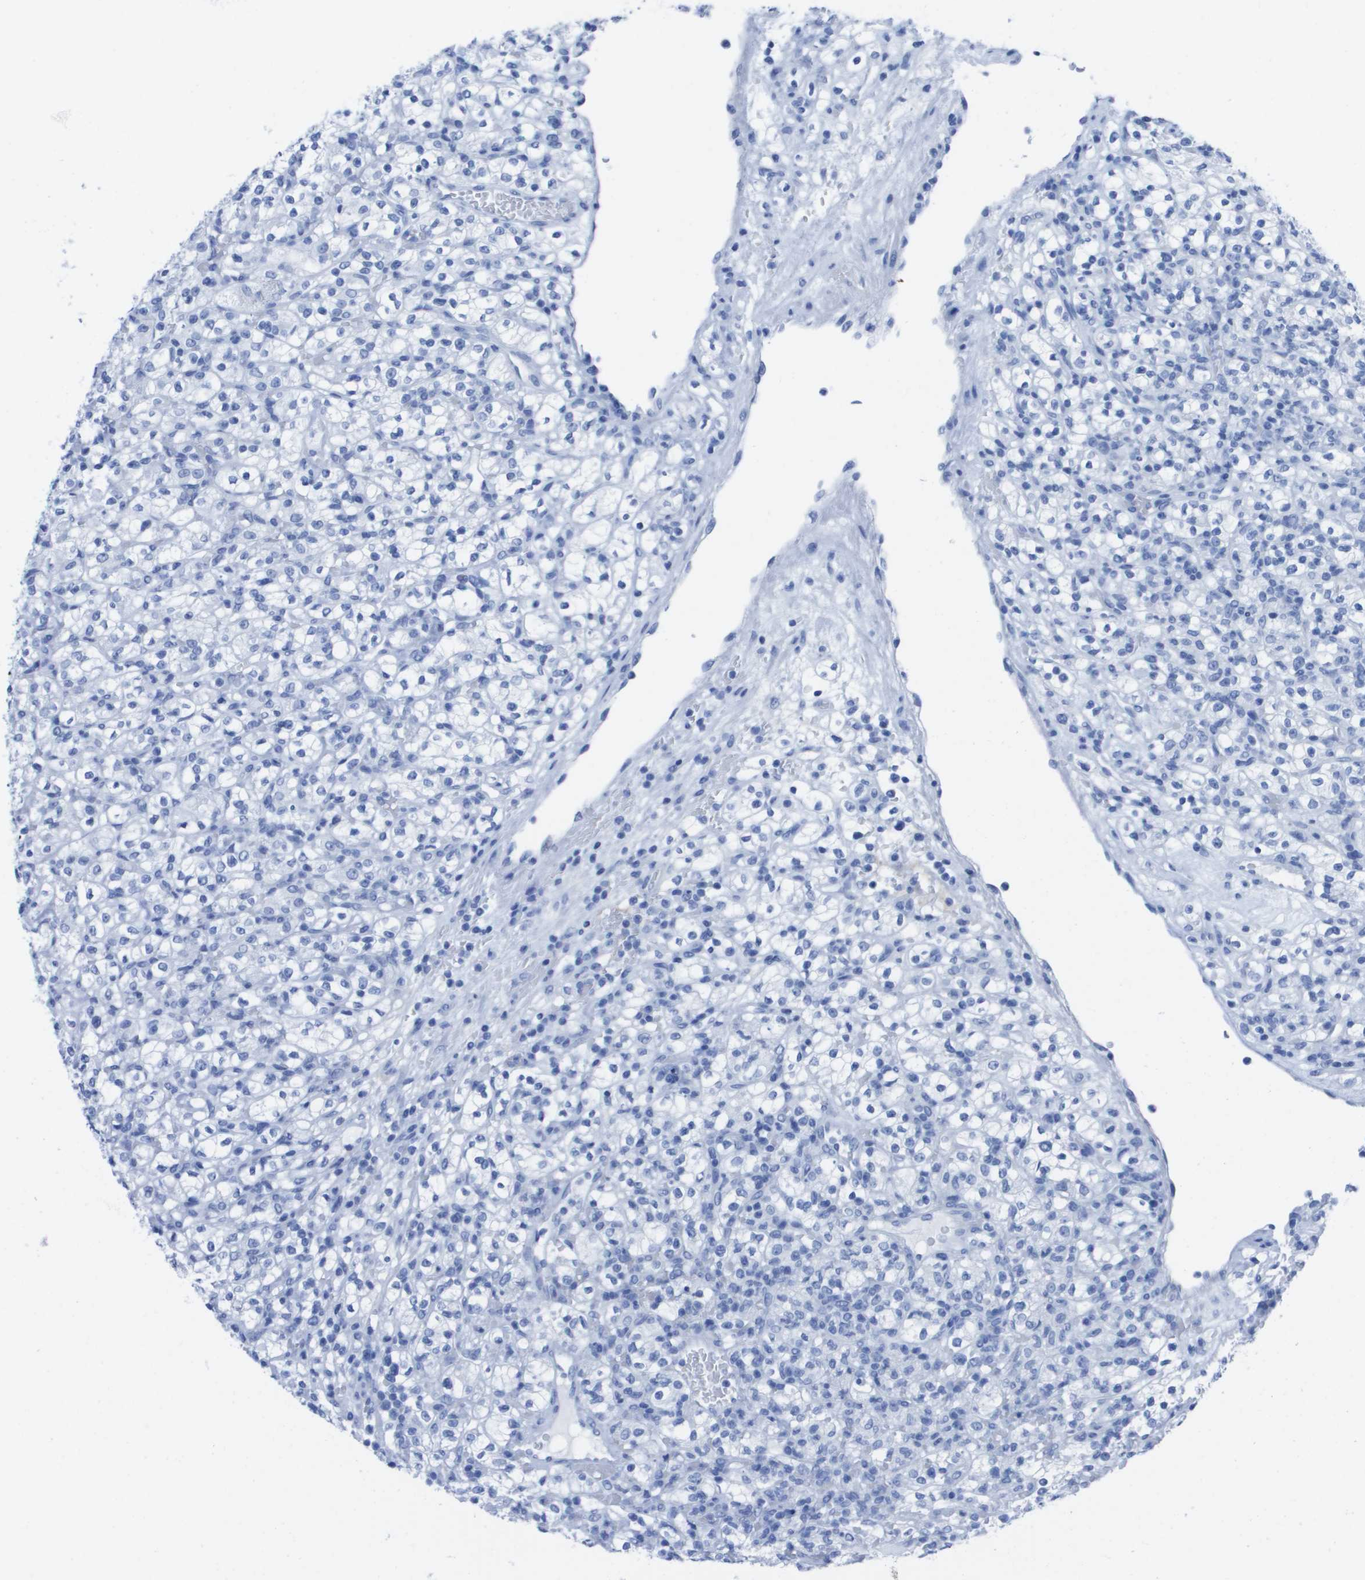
{"staining": {"intensity": "negative", "quantity": "none", "location": "none"}, "tissue": "renal cancer", "cell_type": "Tumor cells", "image_type": "cancer", "snomed": [{"axis": "morphology", "description": "Normal tissue, NOS"}, {"axis": "morphology", "description": "Adenocarcinoma, NOS"}, {"axis": "topography", "description": "Kidney"}], "caption": "This is a photomicrograph of immunohistochemistry staining of renal cancer, which shows no staining in tumor cells.", "gene": "KCNA3", "patient": {"sex": "female", "age": 72}}